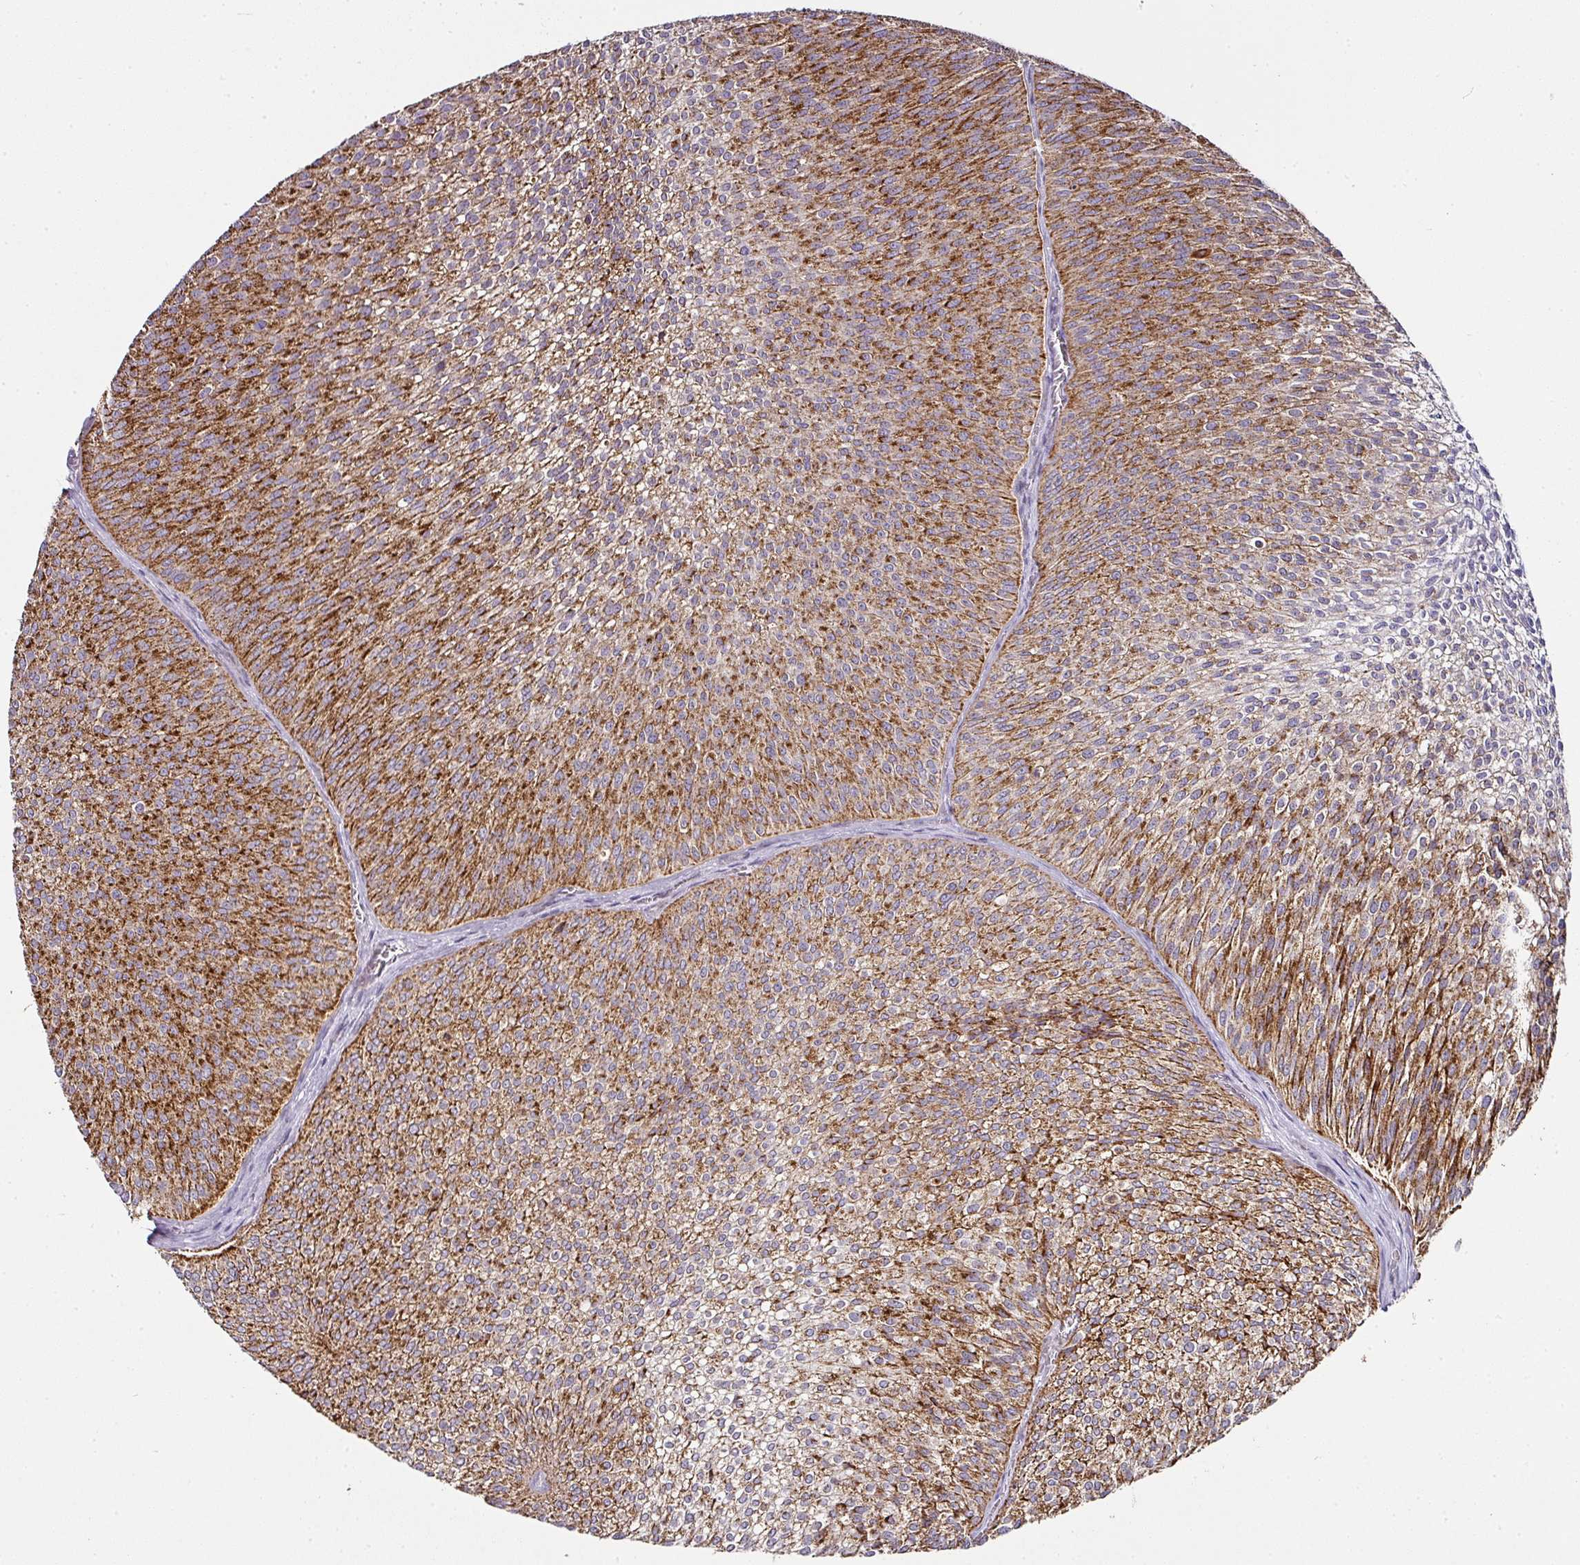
{"staining": {"intensity": "strong", "quantity": ">75%", "location": "cytoplasmic/membranous"}, "tissue": "urothelial cancer", "cell_type": "Tumor cells", "image_type": "cancer", "snomed": [{"axis": "morphology", "description": "Urothelial carcinoma, Low grade"}, {"axis": "topography", "description": "Urinary bladder"}], "caption": "Urothelial cancer stained with immunohistochemistry exhibits strong cytoplasmic/membranous expression in about >75% of tumor cells.", "gene": "SKIC2", "patient": {"sex": "male", "age": 91}}